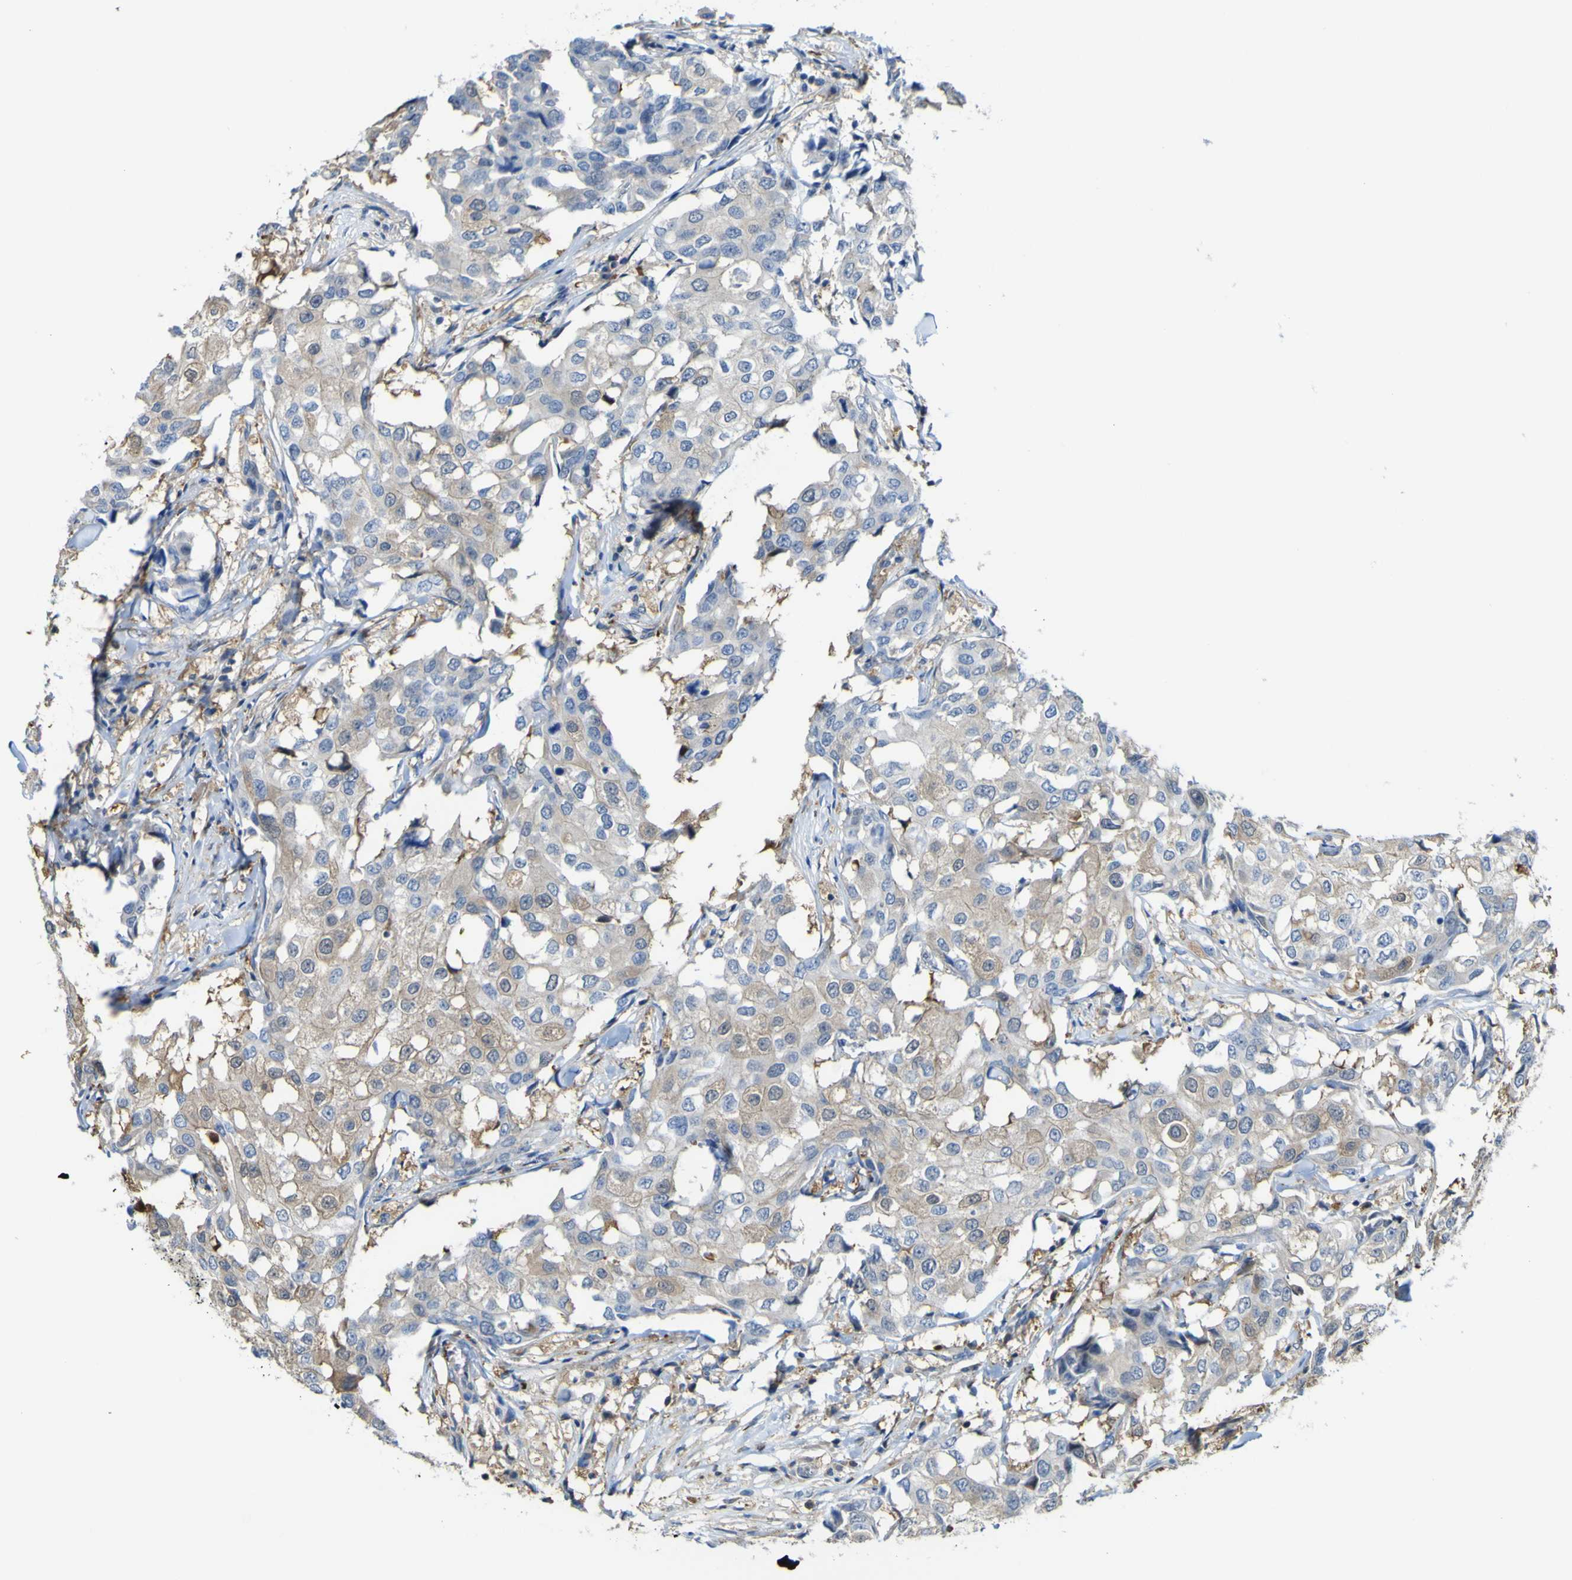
{"staining": {"intensity": "moderate", "quantity": "25%-75%", "location": "cytoplasmic/membranous"}, "tissue": "breast cancer", "cell_type": "Tumor cells", "image_type": "cancer", "snomed": [{"axis": "morphology", "description": "Duct carcinoma"}, {"axis": "topography", "description": "Breast"}], "caption": "Tumor cells display medium levels of moderate cytoplasmic/membranous staining in approximately 25%-75% of cells in intraductal carcinoma (breast).", "gene": "ABHD3", "patient": {"sex": "female", "age": 27}}